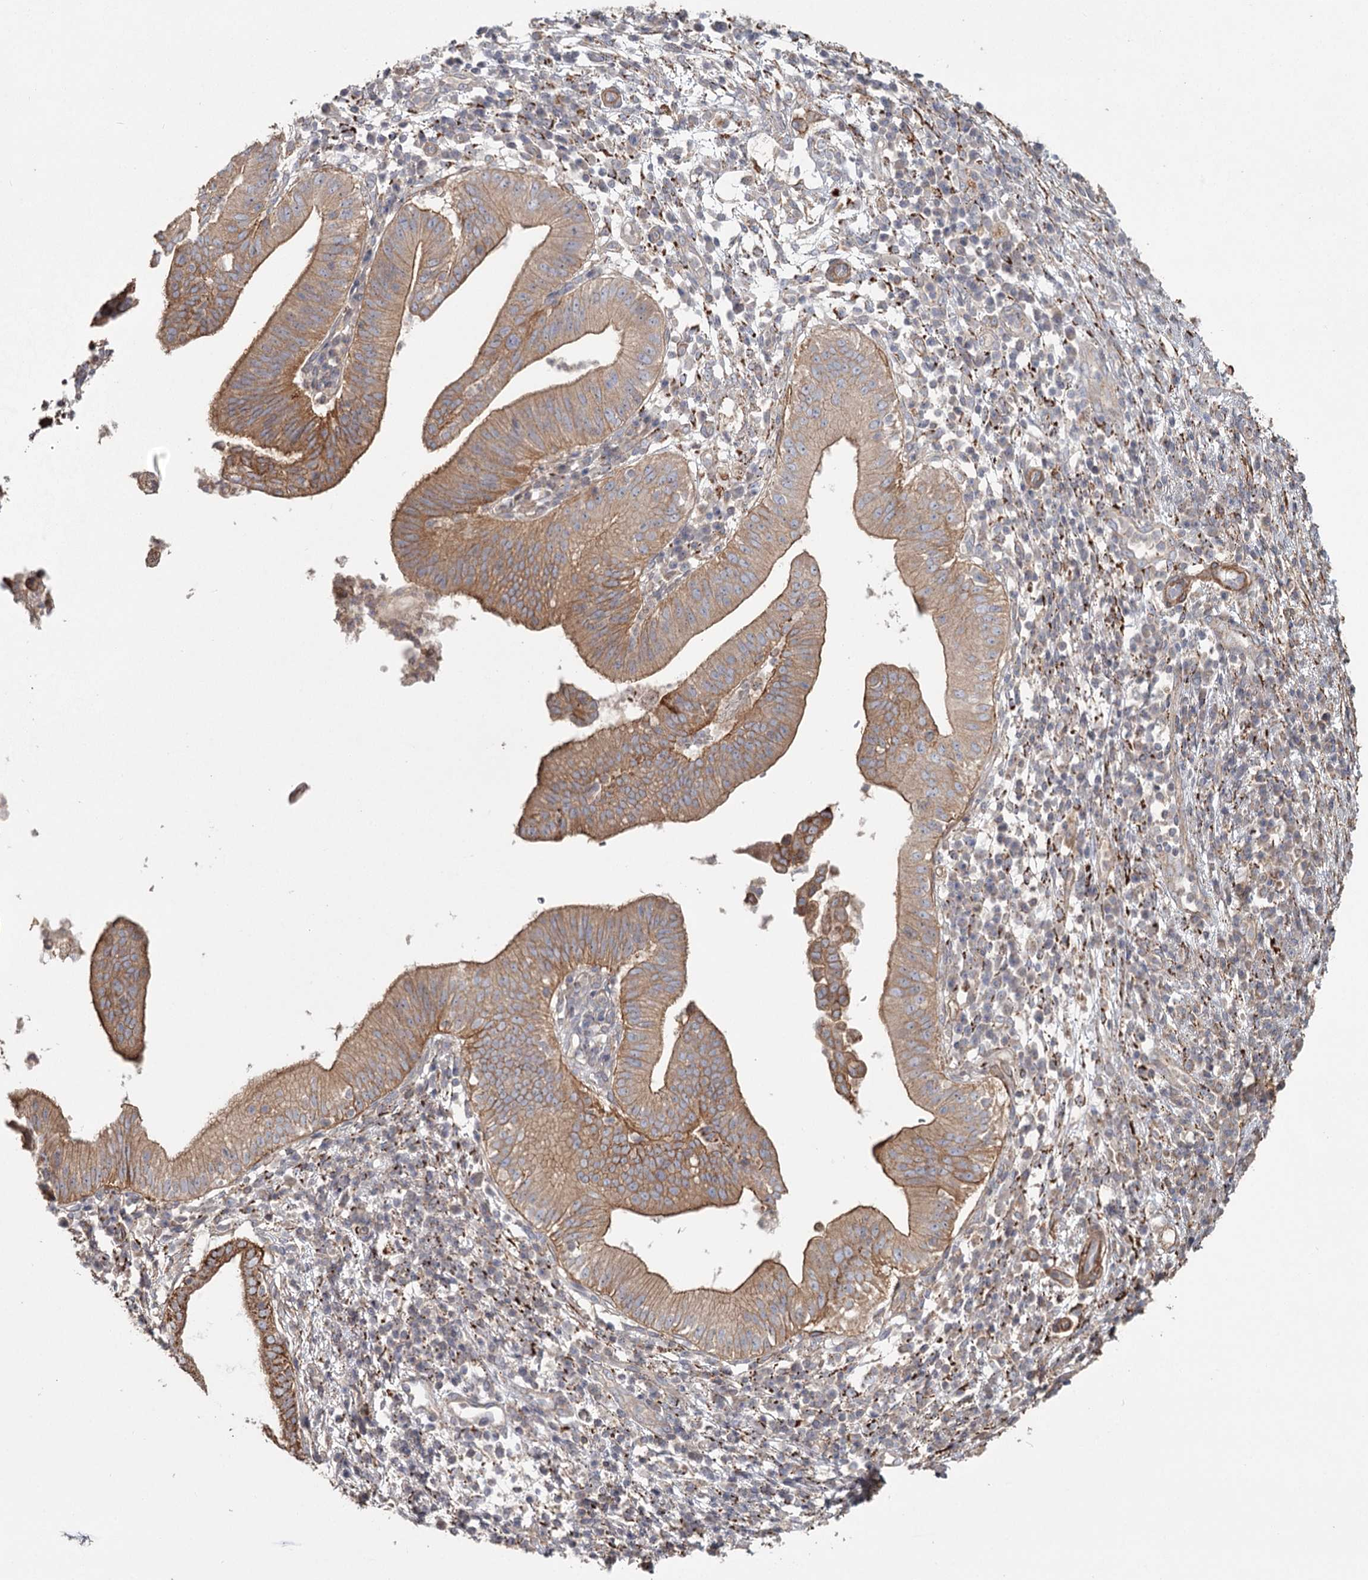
{"staining": {"intensity": "moderate", "quantity": ">75%", "location": "cytoplasmic/membranous"}, "tissue": "pancreatic cancer", "cell_type": "Tumor cells", "image_type": "cancer", "snomed": [{"axis": "morphology", "description": "Adenocarcinoma, NOS"}, {"axis": "topography", "description": "Pancreas"}], "caption": "Pancreatic adenocarcinoma stained with DAB (3,3'-diaminobenzidine) immunohistochemistry (IHC) exhibits medium levels of moderate cytoplasmic/membranous staining in about >75% of tumor cells.", "gene": "DHRS9", "patient": {"sex": "male", "age": 68}}